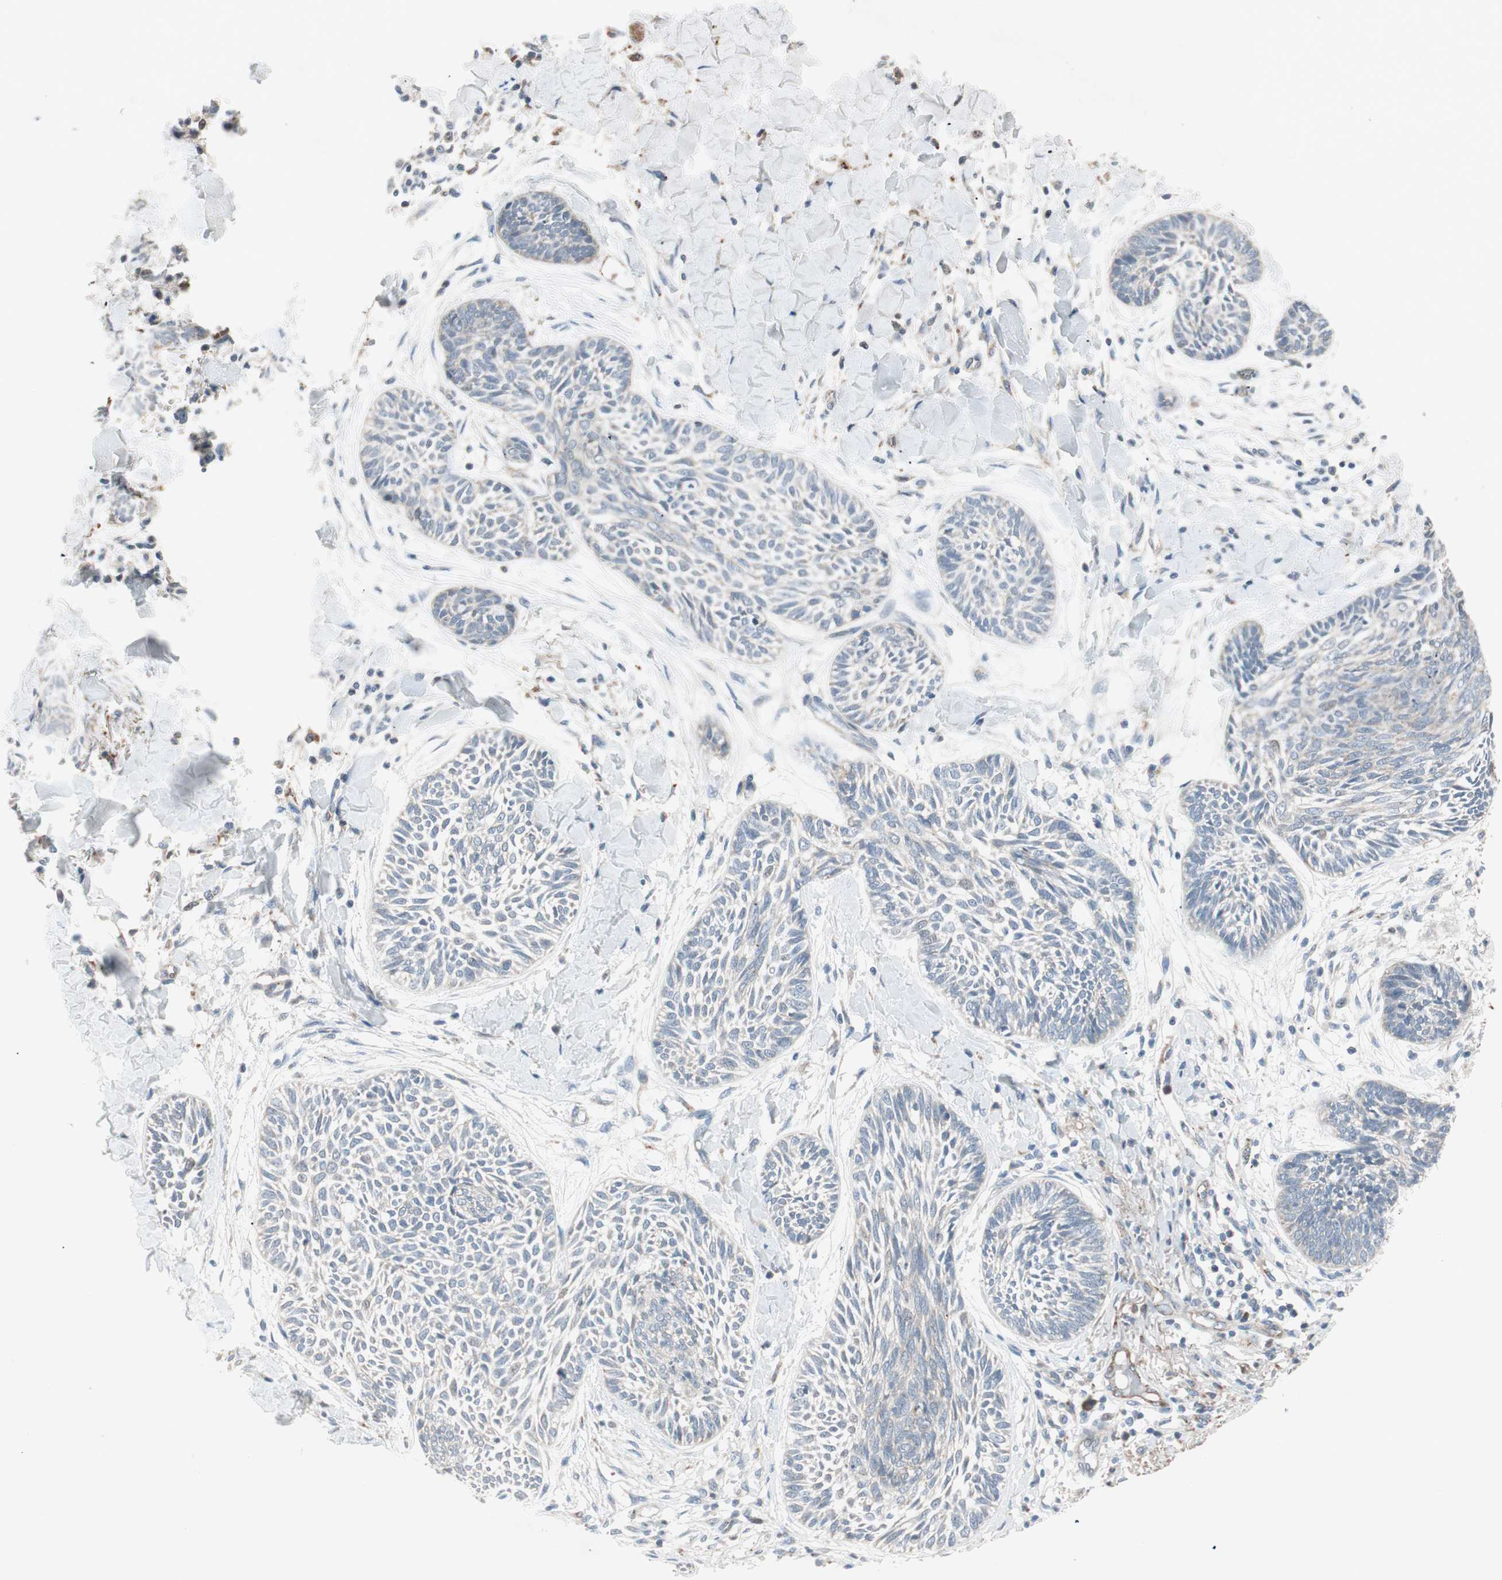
{"staining": {"intensity": "negative", "quantity": "none", "location": "none"}, "tissue": "skin cancer", "cell_type": "Tumor cells", "image_type": "cancer", "snomed": [{"axis": "morphology", "description": "Papilloma, NOS"}, {"axis": "morphology", "description": "Basal cell carcinoma"}, {"axis": "topography", "description": "Skin"}], "caption": "Skin cancer was stained to show a protein in brown. There is no significant staining in tumor cells. (Brightfield microscopy of DAB immunohistochemistry at high magnification).", "gene": "FGFR4", "patient": {"sex": "male", "age": 87}}